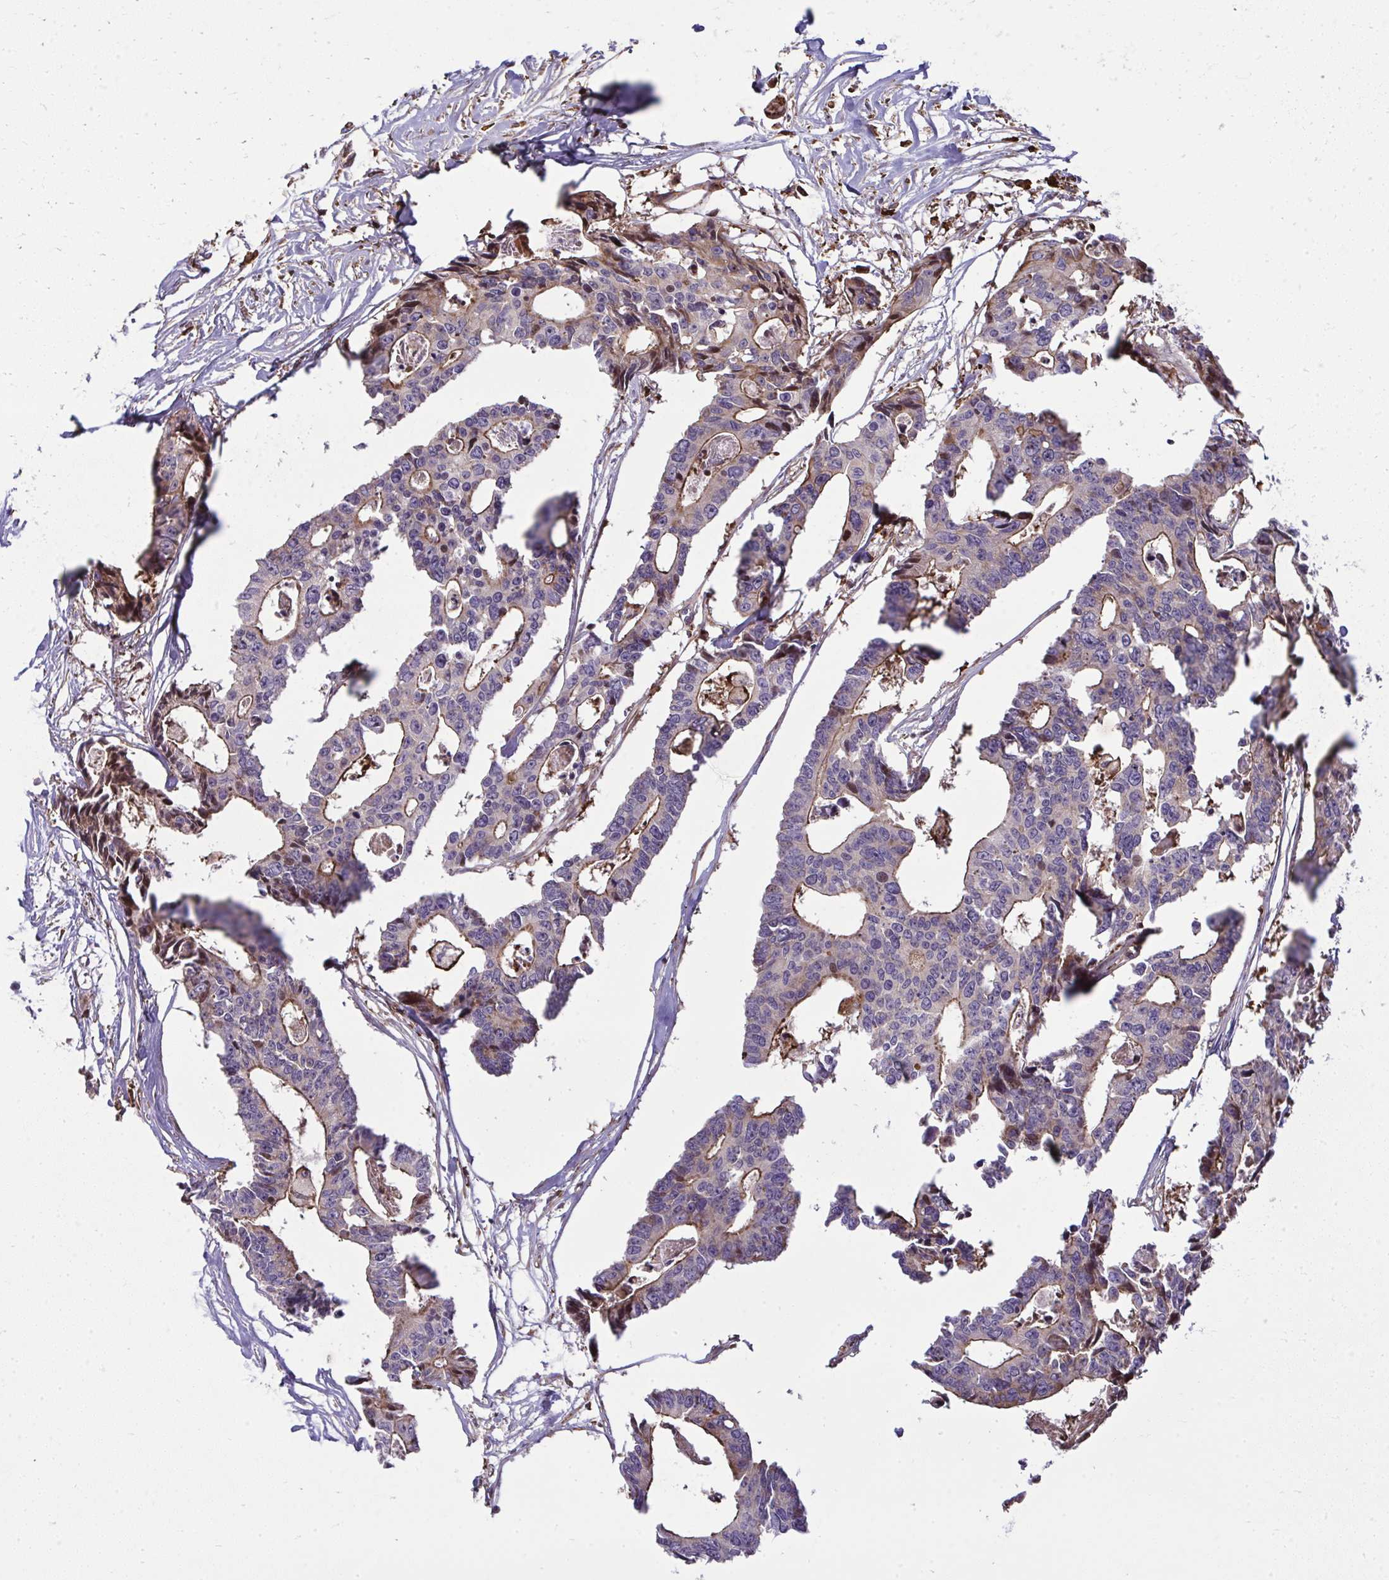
{"staining": {"intensity": "moderate", "quantity": "25%-75%", "location": "cytoplasmic/membranous"}, "tissue": "colorectal cancer", "cell_type": "Tumor cells", "image_type": "cancer", "snomed": [{"axis": "morphology", "description": "Adenocarcinoma, NOS"}, {"axis": "topography", "description": "Rectum"}], "caption": "Human colorectal cancer (adenocarcinoma) stained with a brown dye shows moderate cytoplasmic/membranous positive positivity in about 25%-75% of tumor cells.", "gene": "ZSCAN9", "patient": {"sex": "male", "age": 57}}